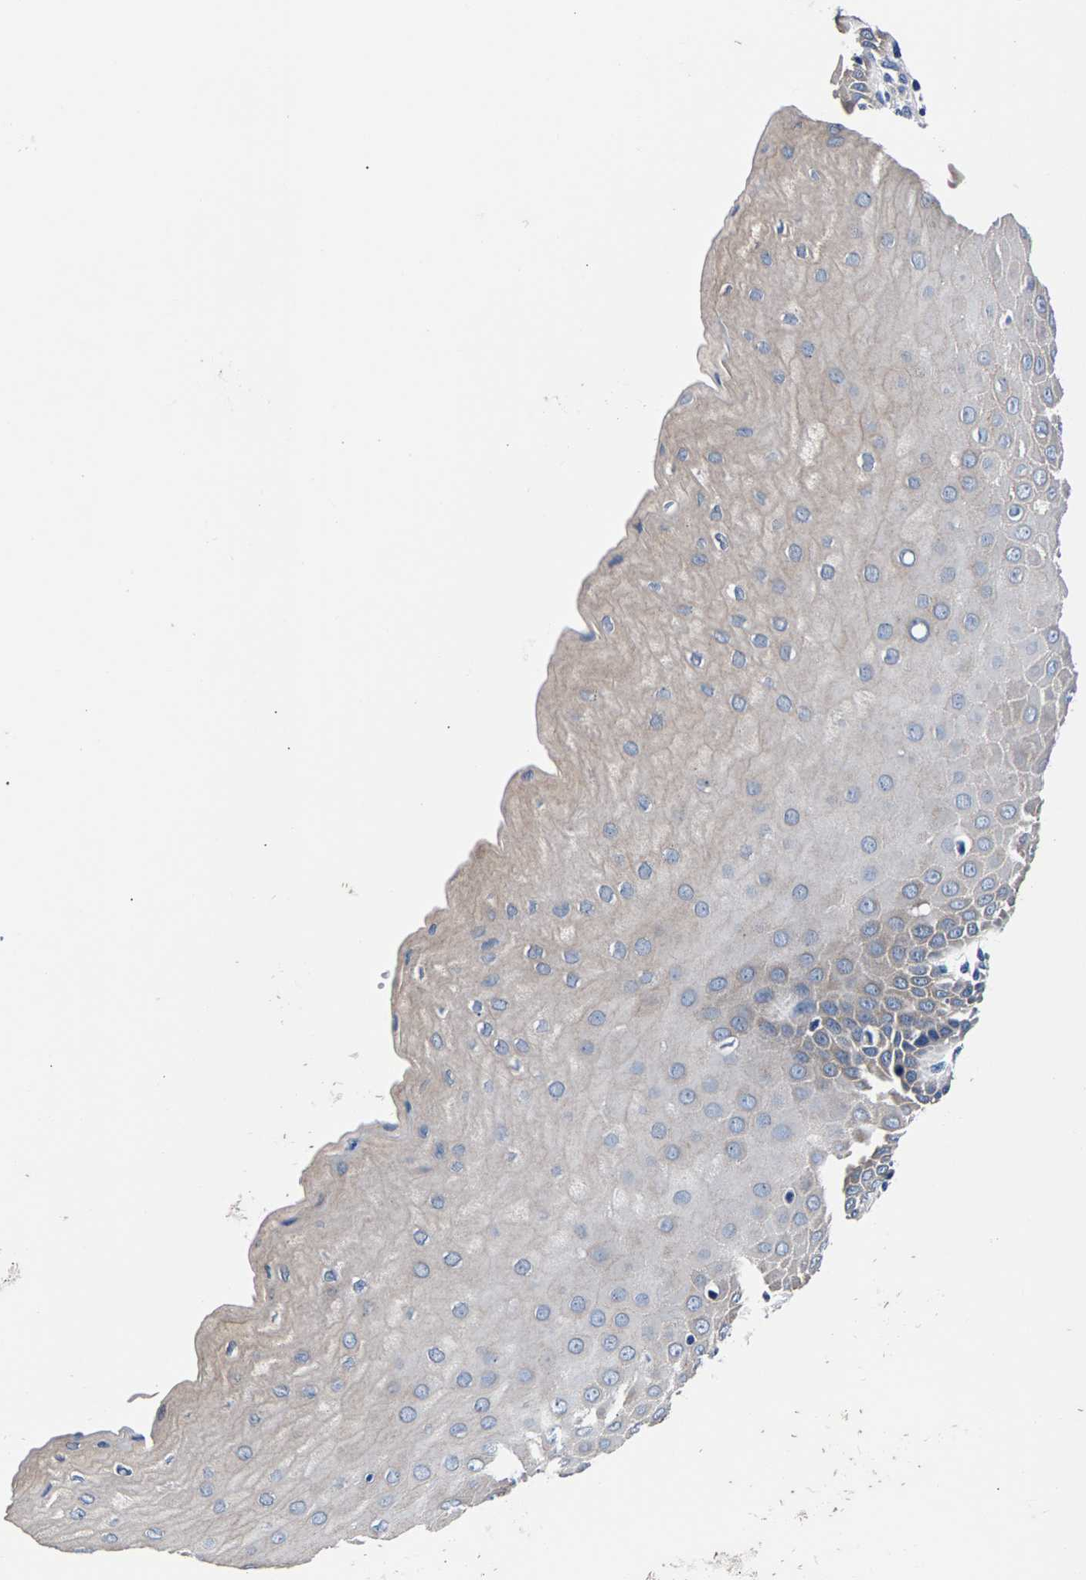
{"staining": {"intensity": "weak", "quantity": "<25%", "location": "cytoplasmic/membranous"}, "tissue": "cervix", "cell_type": "Squamous epithelial cells", "image_type": "normal", "snomed": [{"axis": "morphology", "description": "Normal tissue, NOS"}, {"axis": "topography", "description": "Cervix"}], "caption": "Immunohistochemistry (IHC) micrograph of unremarkable cervix: human cervix stained with DAB (3,3'-diaminobenzidine) exhibits no significant protein staining in squamous epithelial cells. (IHC, brightfield microscopy, high magnification).", "gene": "PHF24", "patient": {"sex": "female", "age": 55}}